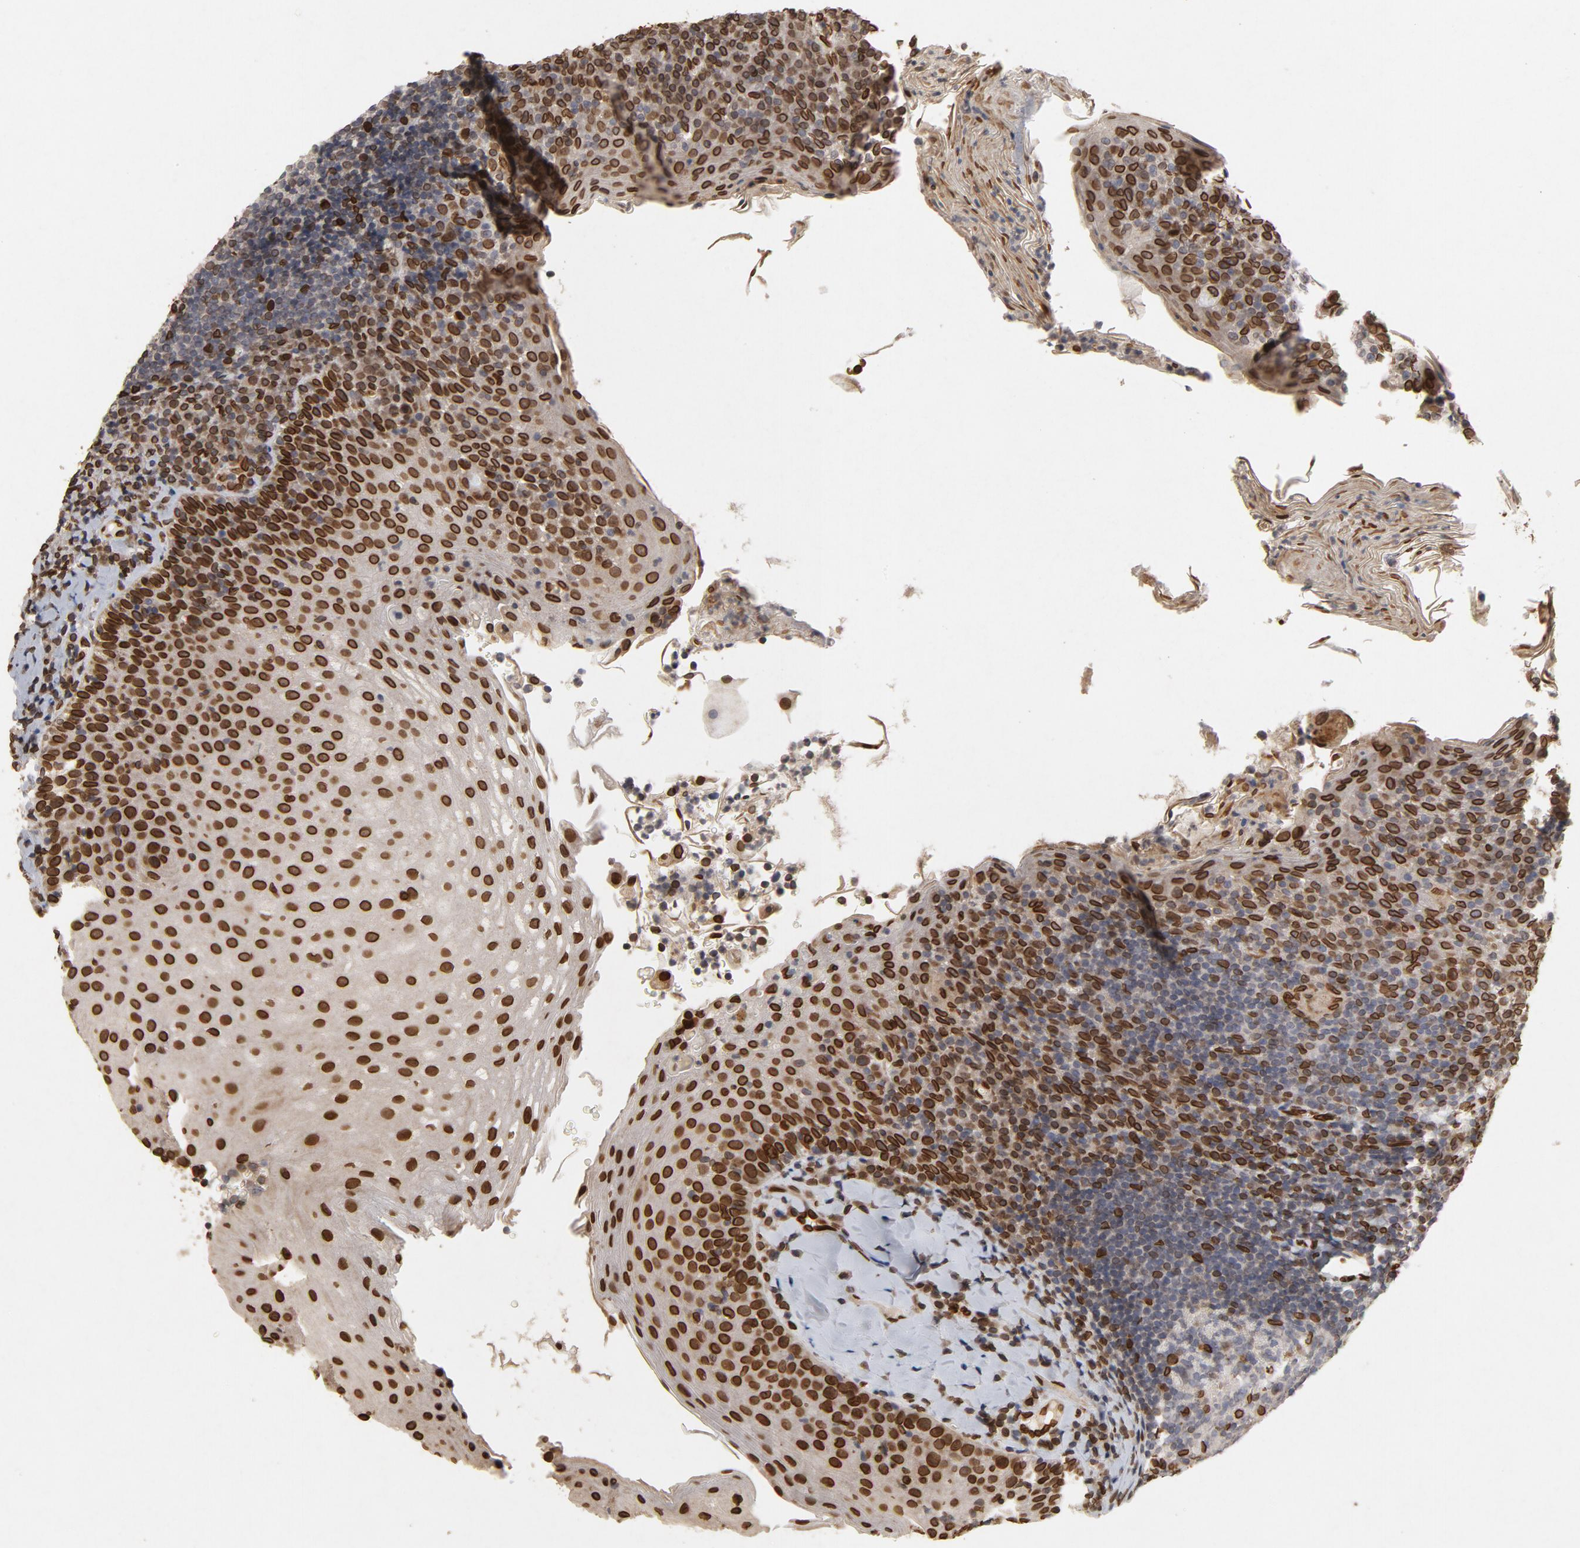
{"staining": {"intensity": "strong", "quantity": ">75%", "location": "cytoplasmic/membranous,nuclear"}, "tissue": "tonsil", "cell_type": "Germinal center cells", "image_type": "normal", "snomed": [{"axis": "morphology", "description": "Normal tissue, NOS"}, {"axis": "topography", "description": "Tonsil"}], "caption": "Immunohistochemical staining of benign human tonsil exhibits high levels of strong cytoplasmic/membranous,nuclear positivity in approximately >75% of germinal center cells. Using DAB (brown) and hematoxylin (blue) stains, captured at high magnification using brightfield microscopy.", "gene": "LMNA", "patient": {"sex": "male", "age": 31}}